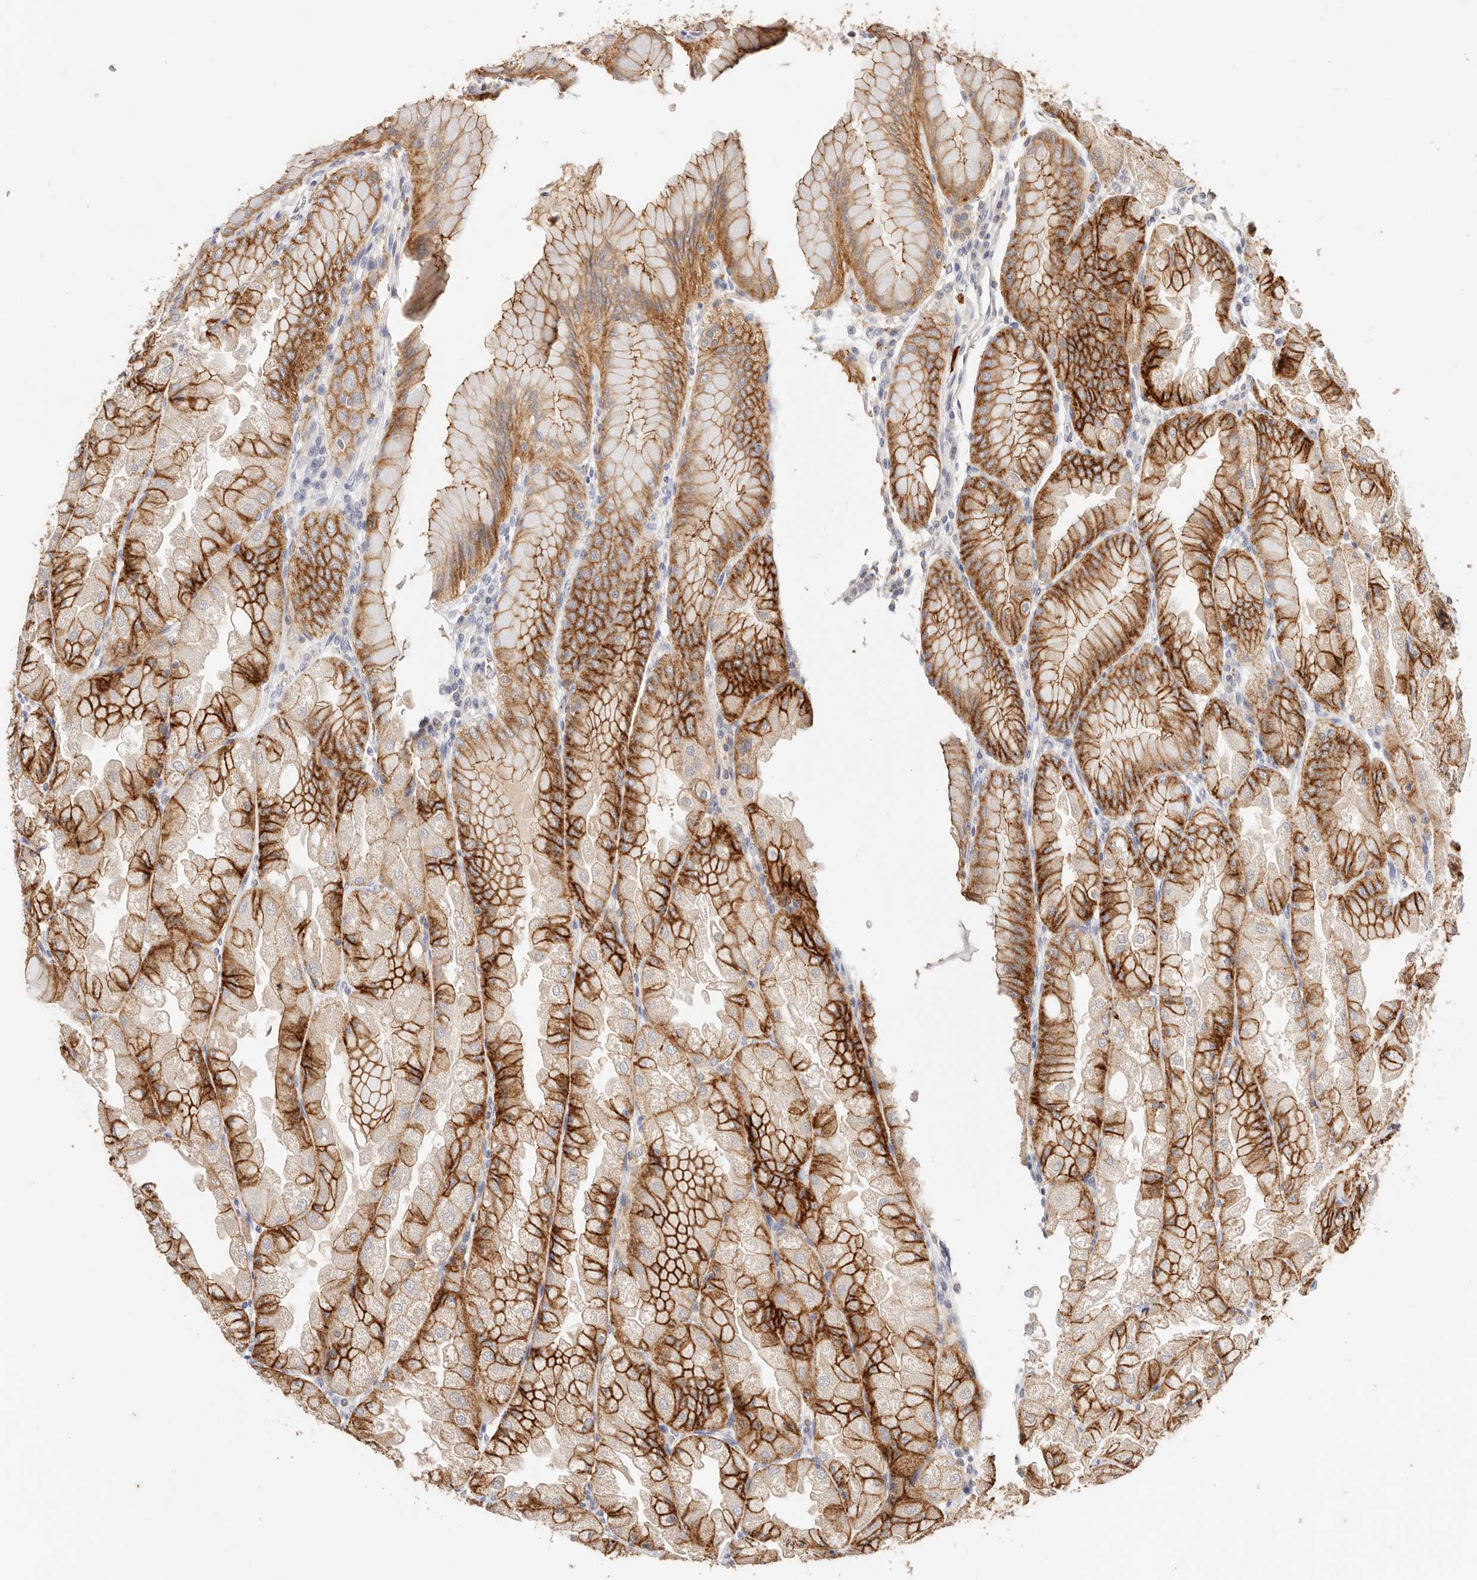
{"staining": {"intensity": "strong", "quantity": "25%-75%", "location": "cytoplasmic/membranous"}, "tissue": "stomach", "cell_type": "Glandular cells", "image_type": "normal", "snomed": [{"axis": "morphology", "description": "Normal tissue, NOS"}, {"axis": "topography", "description": "Stomach, upper"}], "caption": "Stomach stained with immunohistochemistry (IHC) reveals strong cytoplasmic/membranous expression in about 25%-75% of glandular cells. Immunohistochemistry (ihc) stains the protein in brown and the nuclei are stained blue.", "gene": "CXADR", "patient": {"sex": "male", "age": 47}}